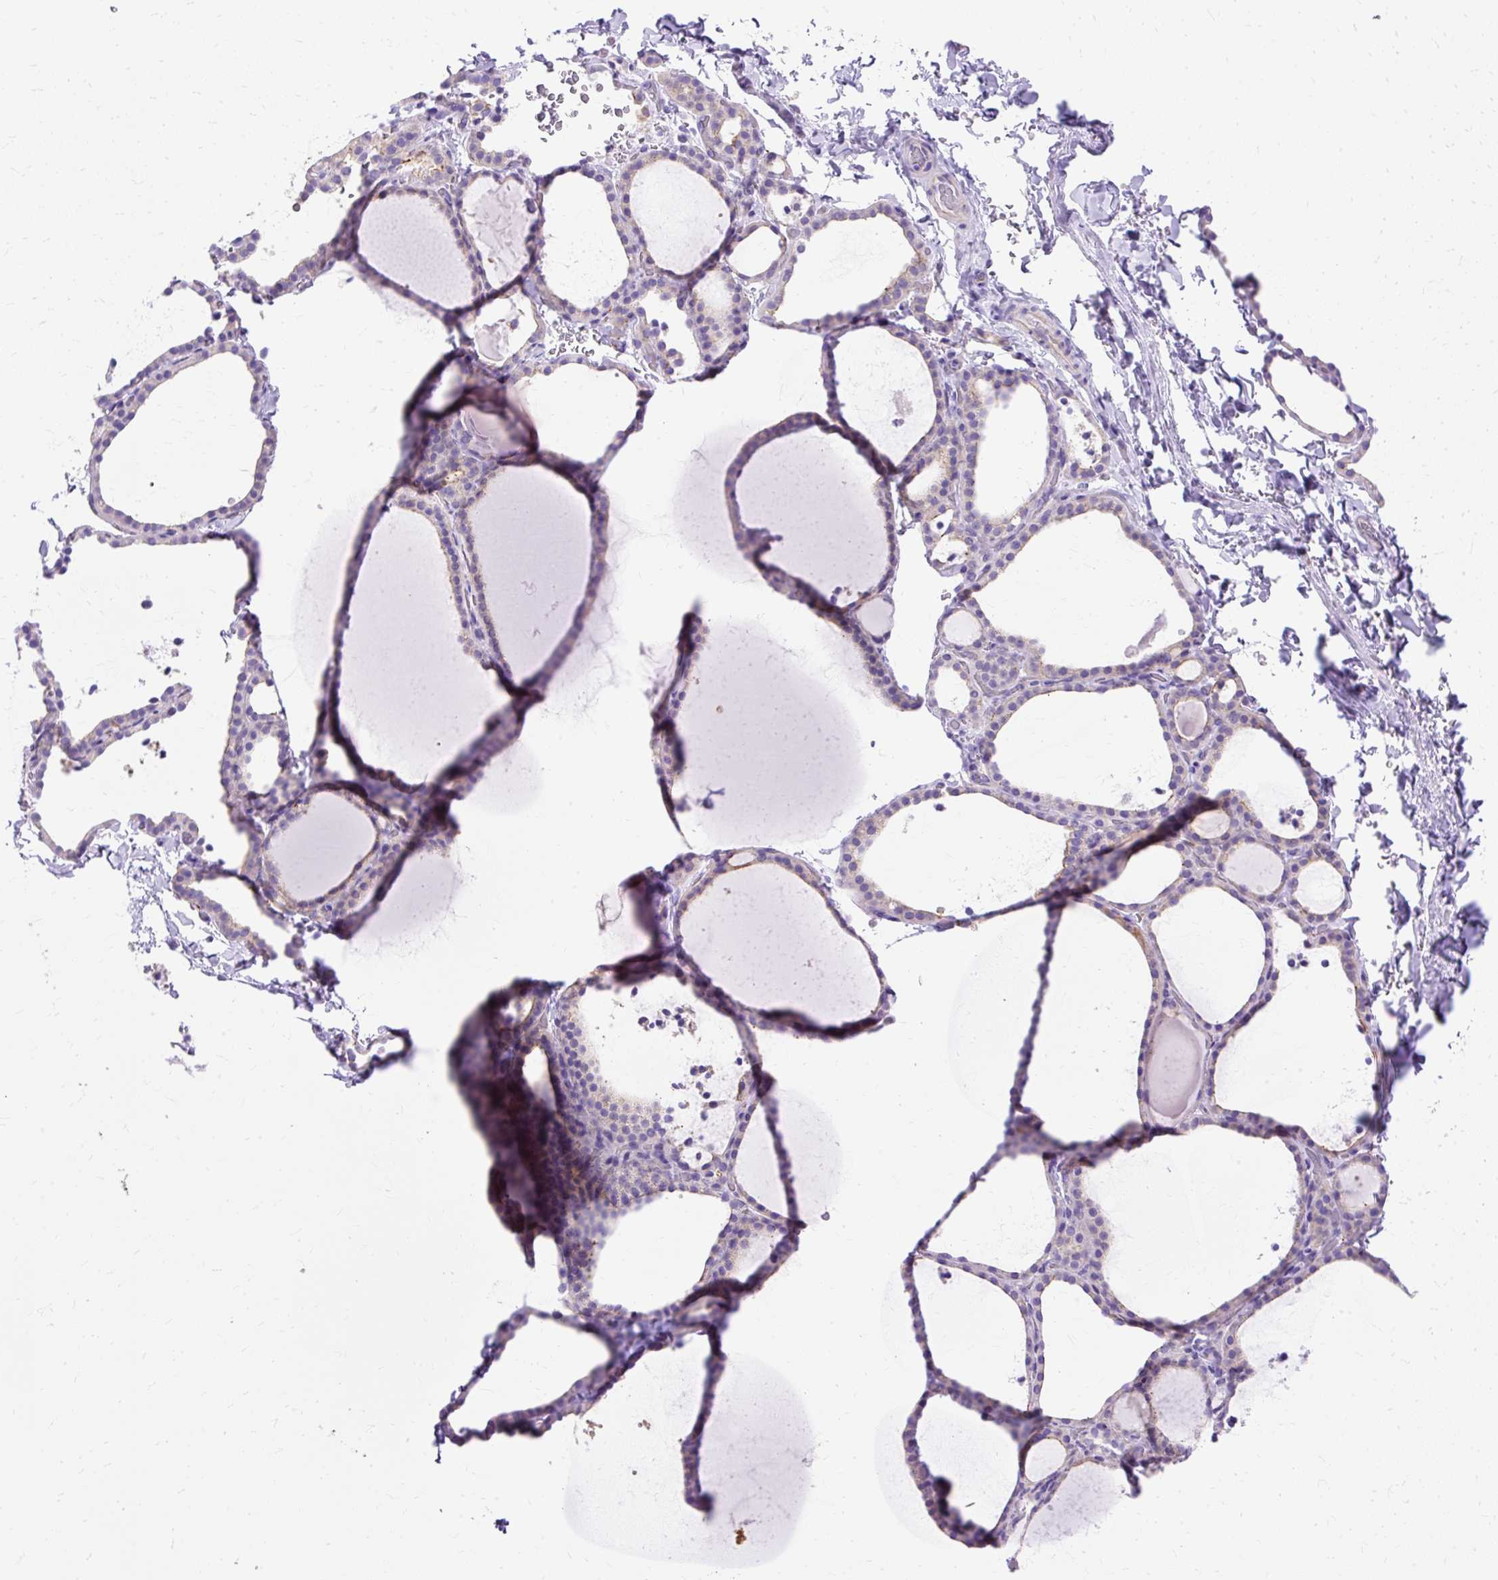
{"staining": {"intensity": "moderate", "quantity": "<25%", "location": "cytoplasmic/membranous"}, "tissue": "thyroid gland", "cell_type": "Glandular cells", "image_type": "normal", "snomed": [{"axis": "morphology", "description": "Normal tissue, NOS"}, {"axis": "topography", "description": "Thyroid gland"}], "caption": "Immunohistochemical staining of benign thyroid gland exhibits <25% levels of moderate cytoplasmic/membranous protein staining in approximately <25% of glandular cells. (Stains: DAB (3,3'-diaminobenzidine) in brown, nuclei in blue, Microscopy: brightfield microscopy at high magnification).", "gene": "MYO6", "patient": {"sex": "female", "age": 22}}